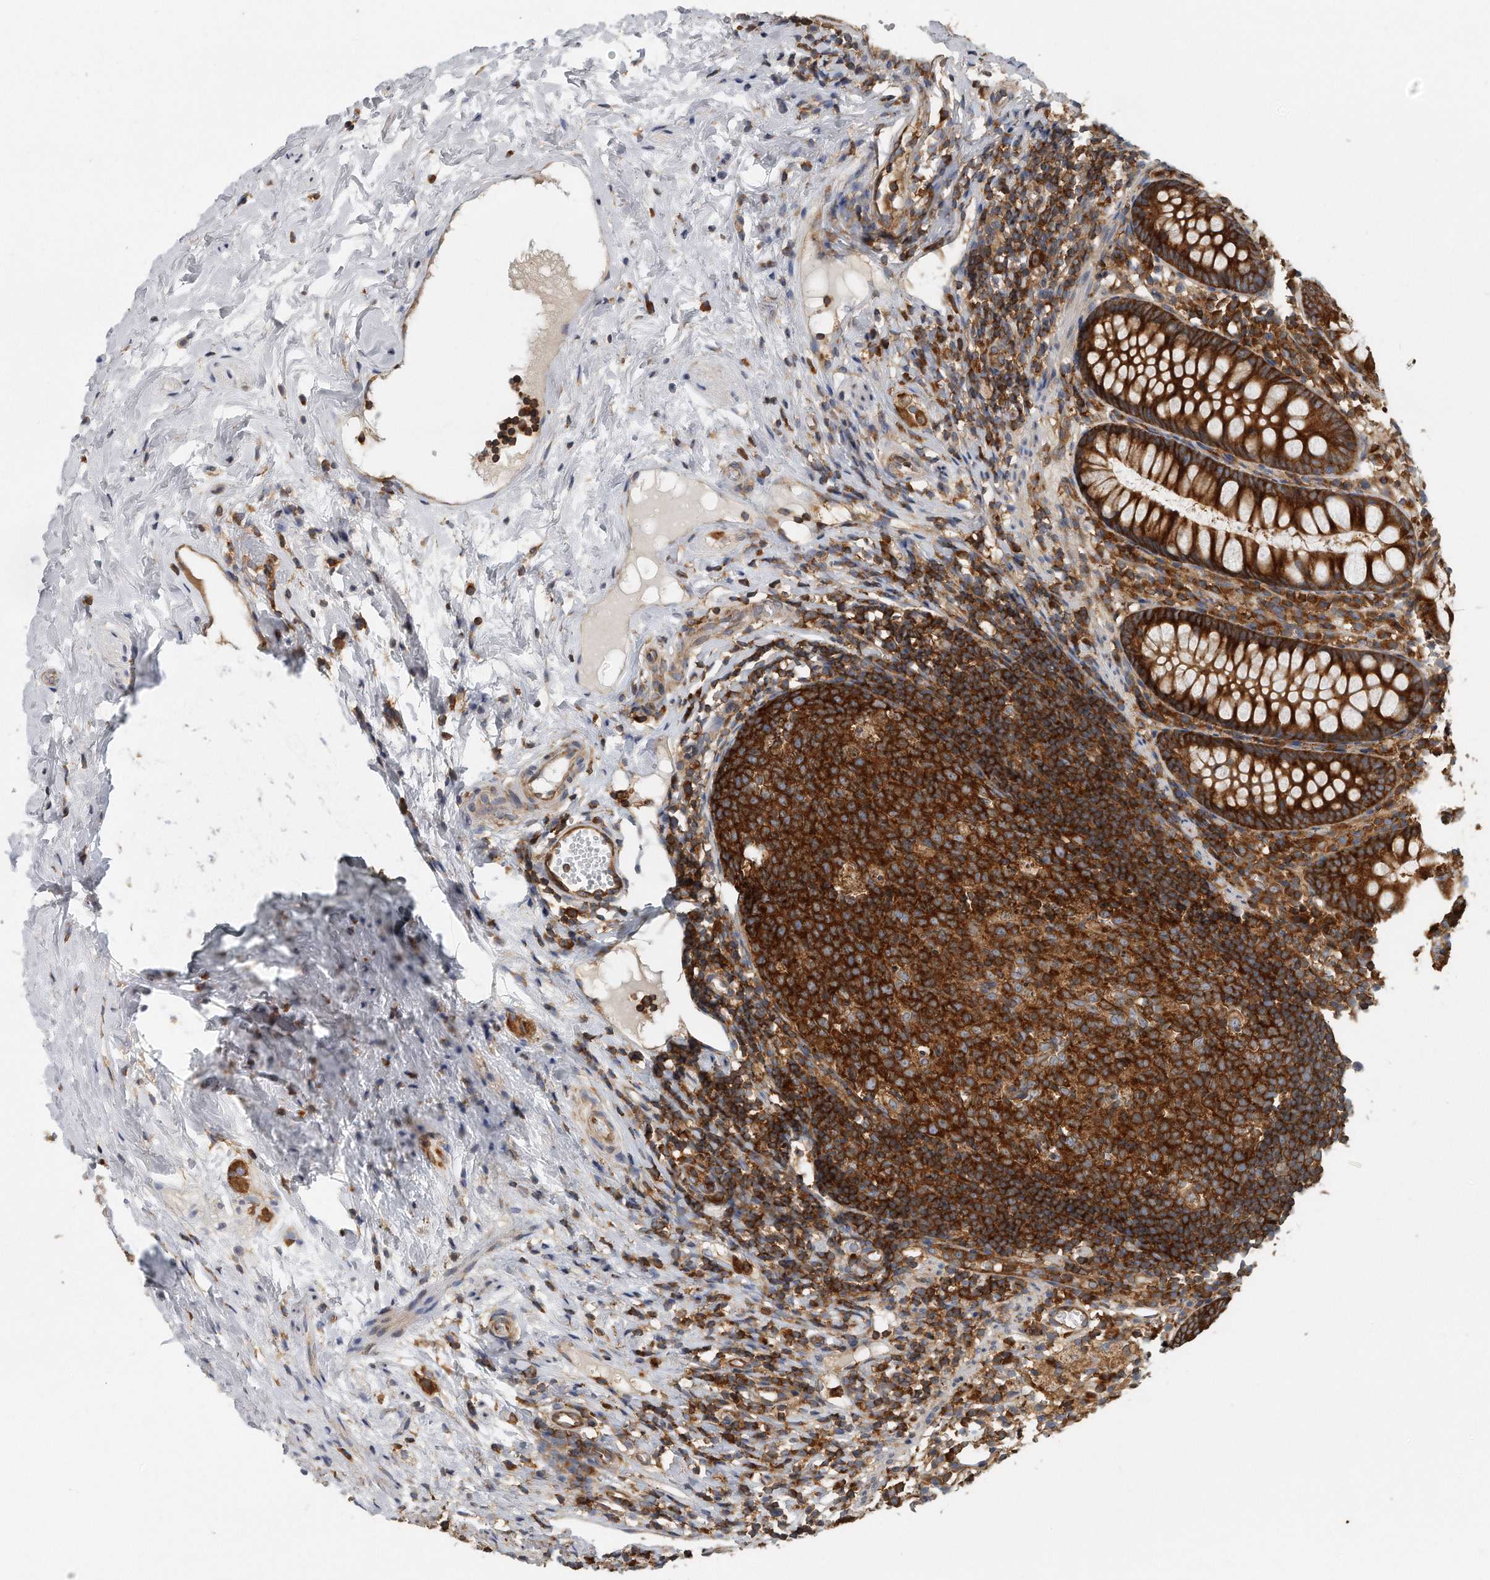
{"staining": {"intensity": "strong", "quantity": ">75%", "location": "cytoplasmic/membranous"}, "tissue": "appendix", "cell_type": "Glandular cells", "image_type": "normal", "snomed": [{"axis": "morphology", "description": "Normal tissue, NOS"}, {"axis": "topography", "description": "Appendix"}], "caption": "Immunohistochemistry photomicrograph of normal human appendix stained for a protein (brown), which shows high levels of strong cytoplasmic/membranous expression in about >75% of glandular cells.", "gene": "EIF3I", "patient": {"sex": "female", "age": 20}}